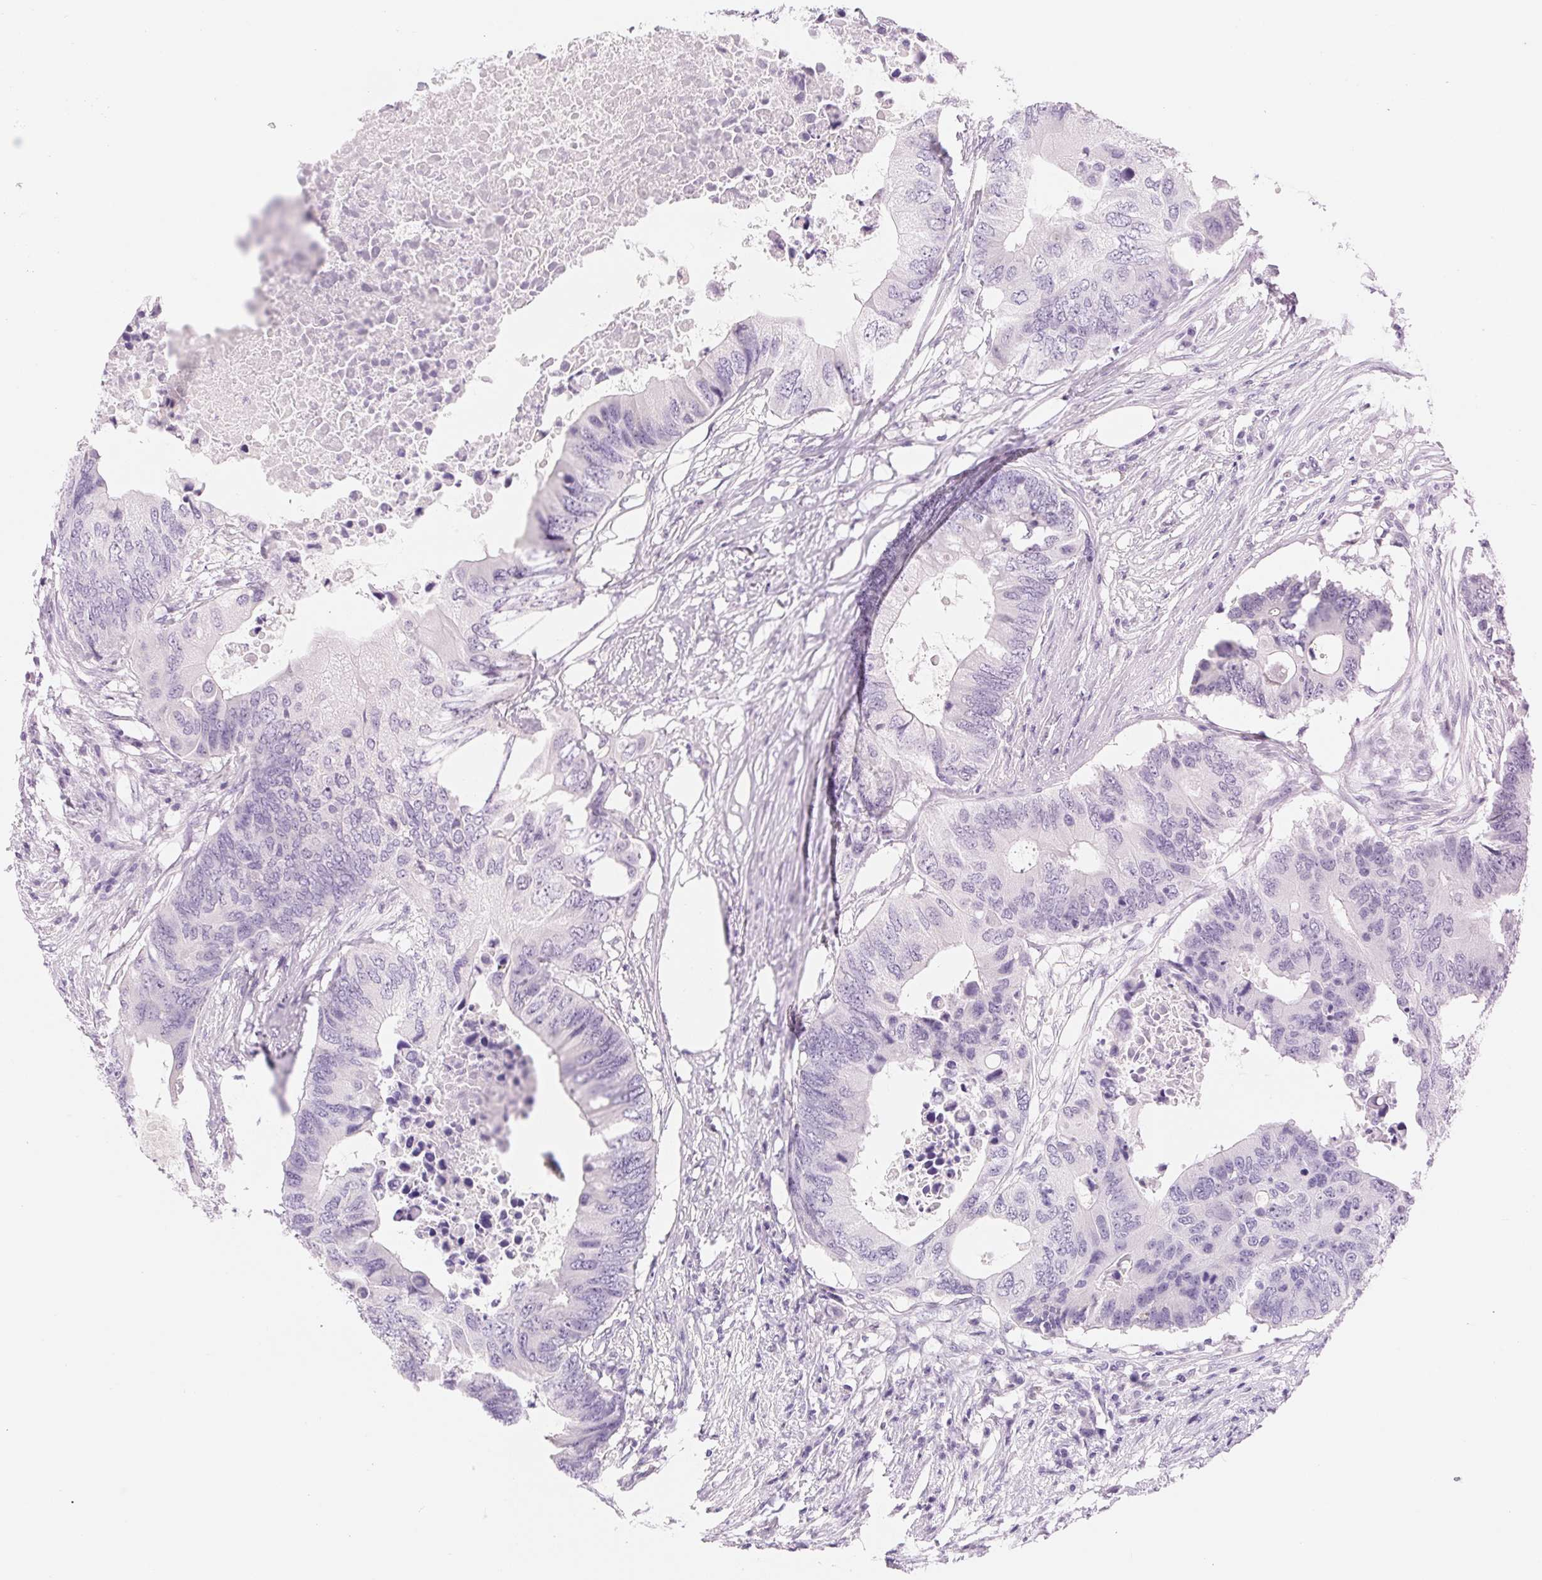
{"staining": {"intensity": "negative", "quantity": "none", "location": "none"}, "tissue": "colorectal cancer", "cell_type": "Tumor cells", "image_type": "cancer", "snomed": [{"axis": "morphology", "description": "Adenocarcinoma, NOS"}, {"axis": "topography", "description": "Colon"}], "caption": "High magnification brightfield microscopy of colorectal cancer stained with DAB (brown) and counterstained with hematoxylin (blue): tumor cells show no significant expression.", "gene": "ASGR2", "patient": {"sex": "male", "age": 71}}